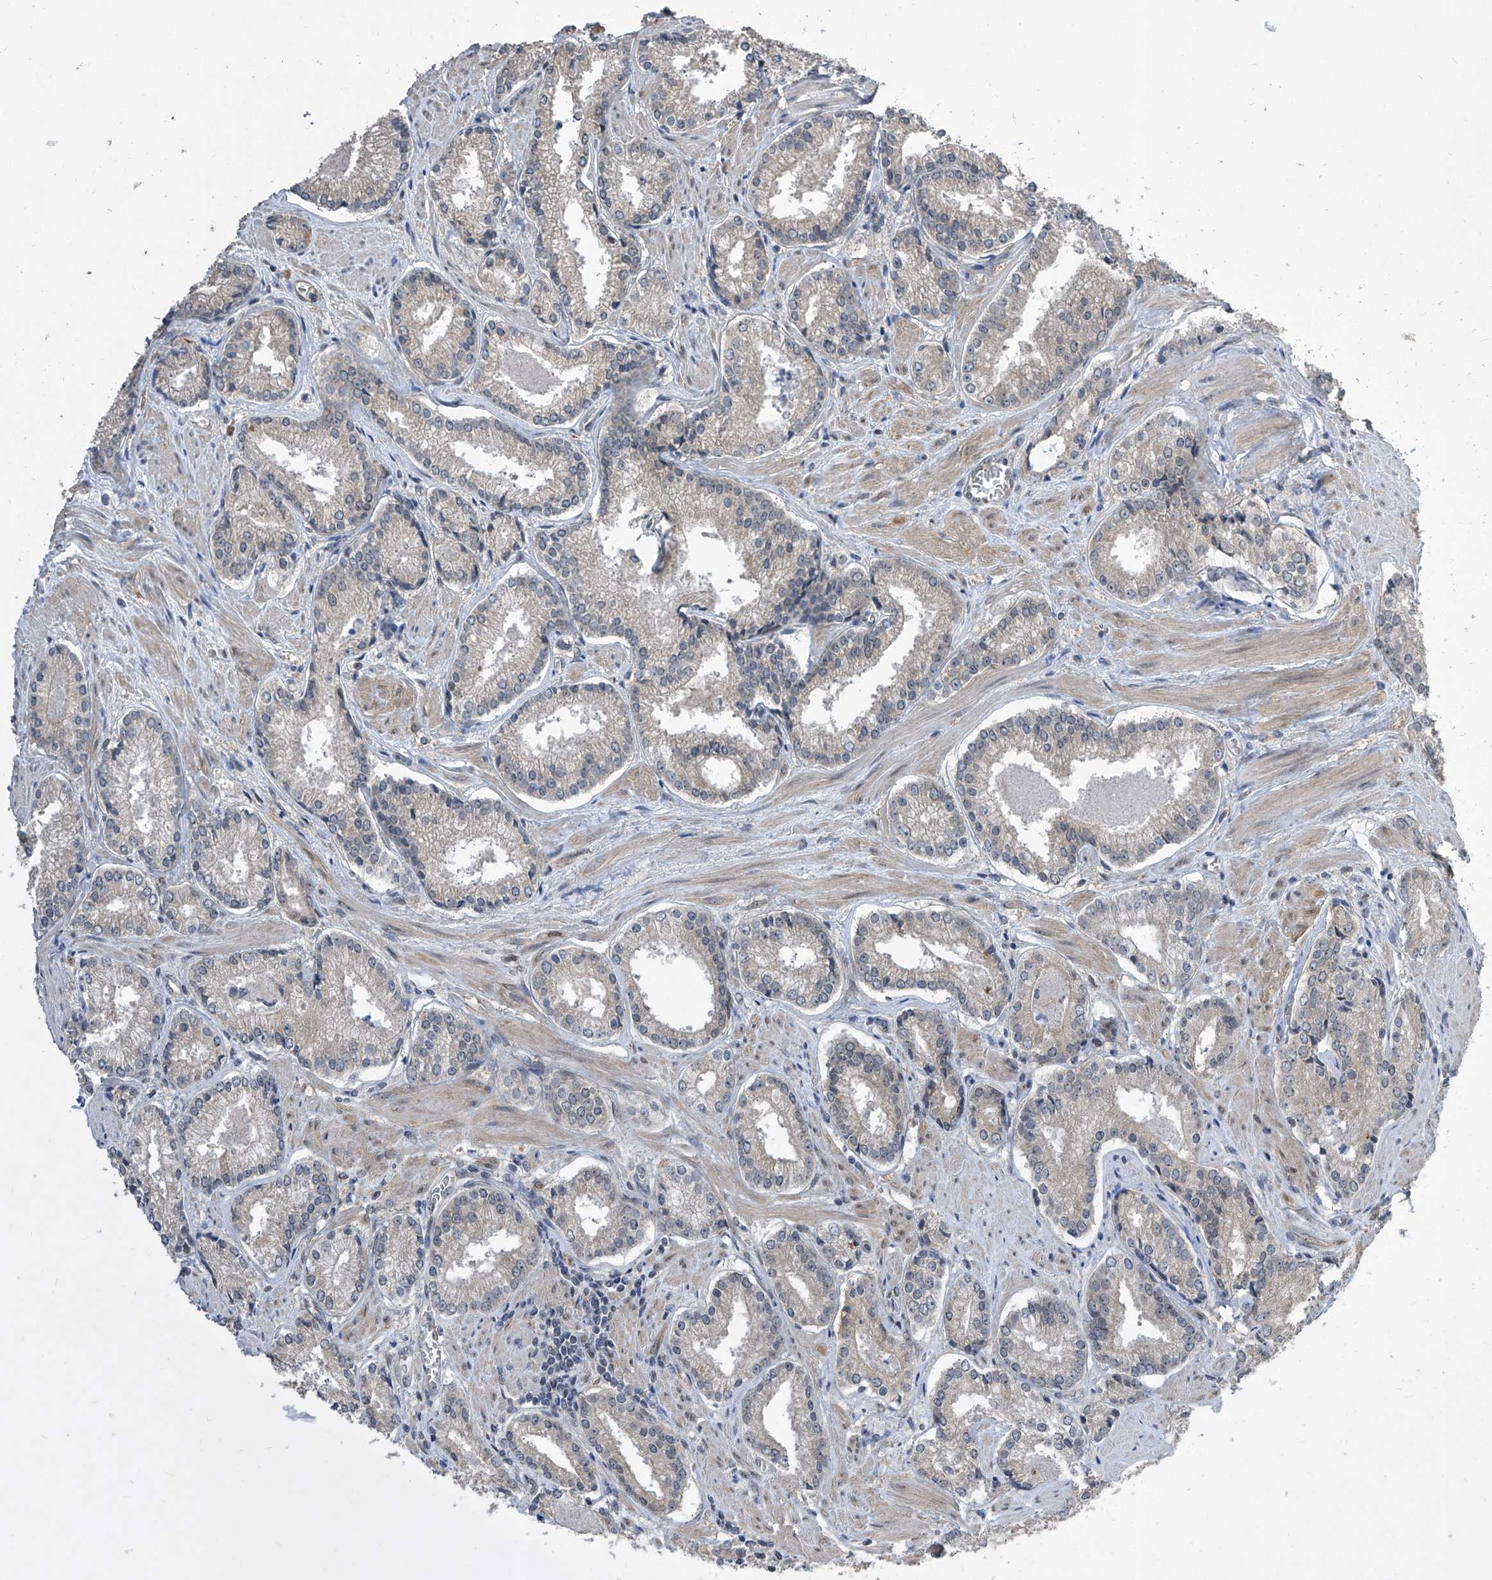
{"staining": {"intensity": "strong", "quantity": "<25%", "location": "cytoplasmic/membranous"}, "tissue": "prostate cancer", "cell_type": "Tumor cells", "image_type": "cancer", "snomed": [{"axis": "morphology", "description": "Adenocarcinoma, Low grade"}, {"axis": "topography", "description": "Prostate"}], "caption": "A micrograph of prostate cancer stained for a protein reveals strong cytoplasmic/membranous brown staining in tumor cells.", "gene": "CETN2", "patient": {"sex": "male", "age": 54}}